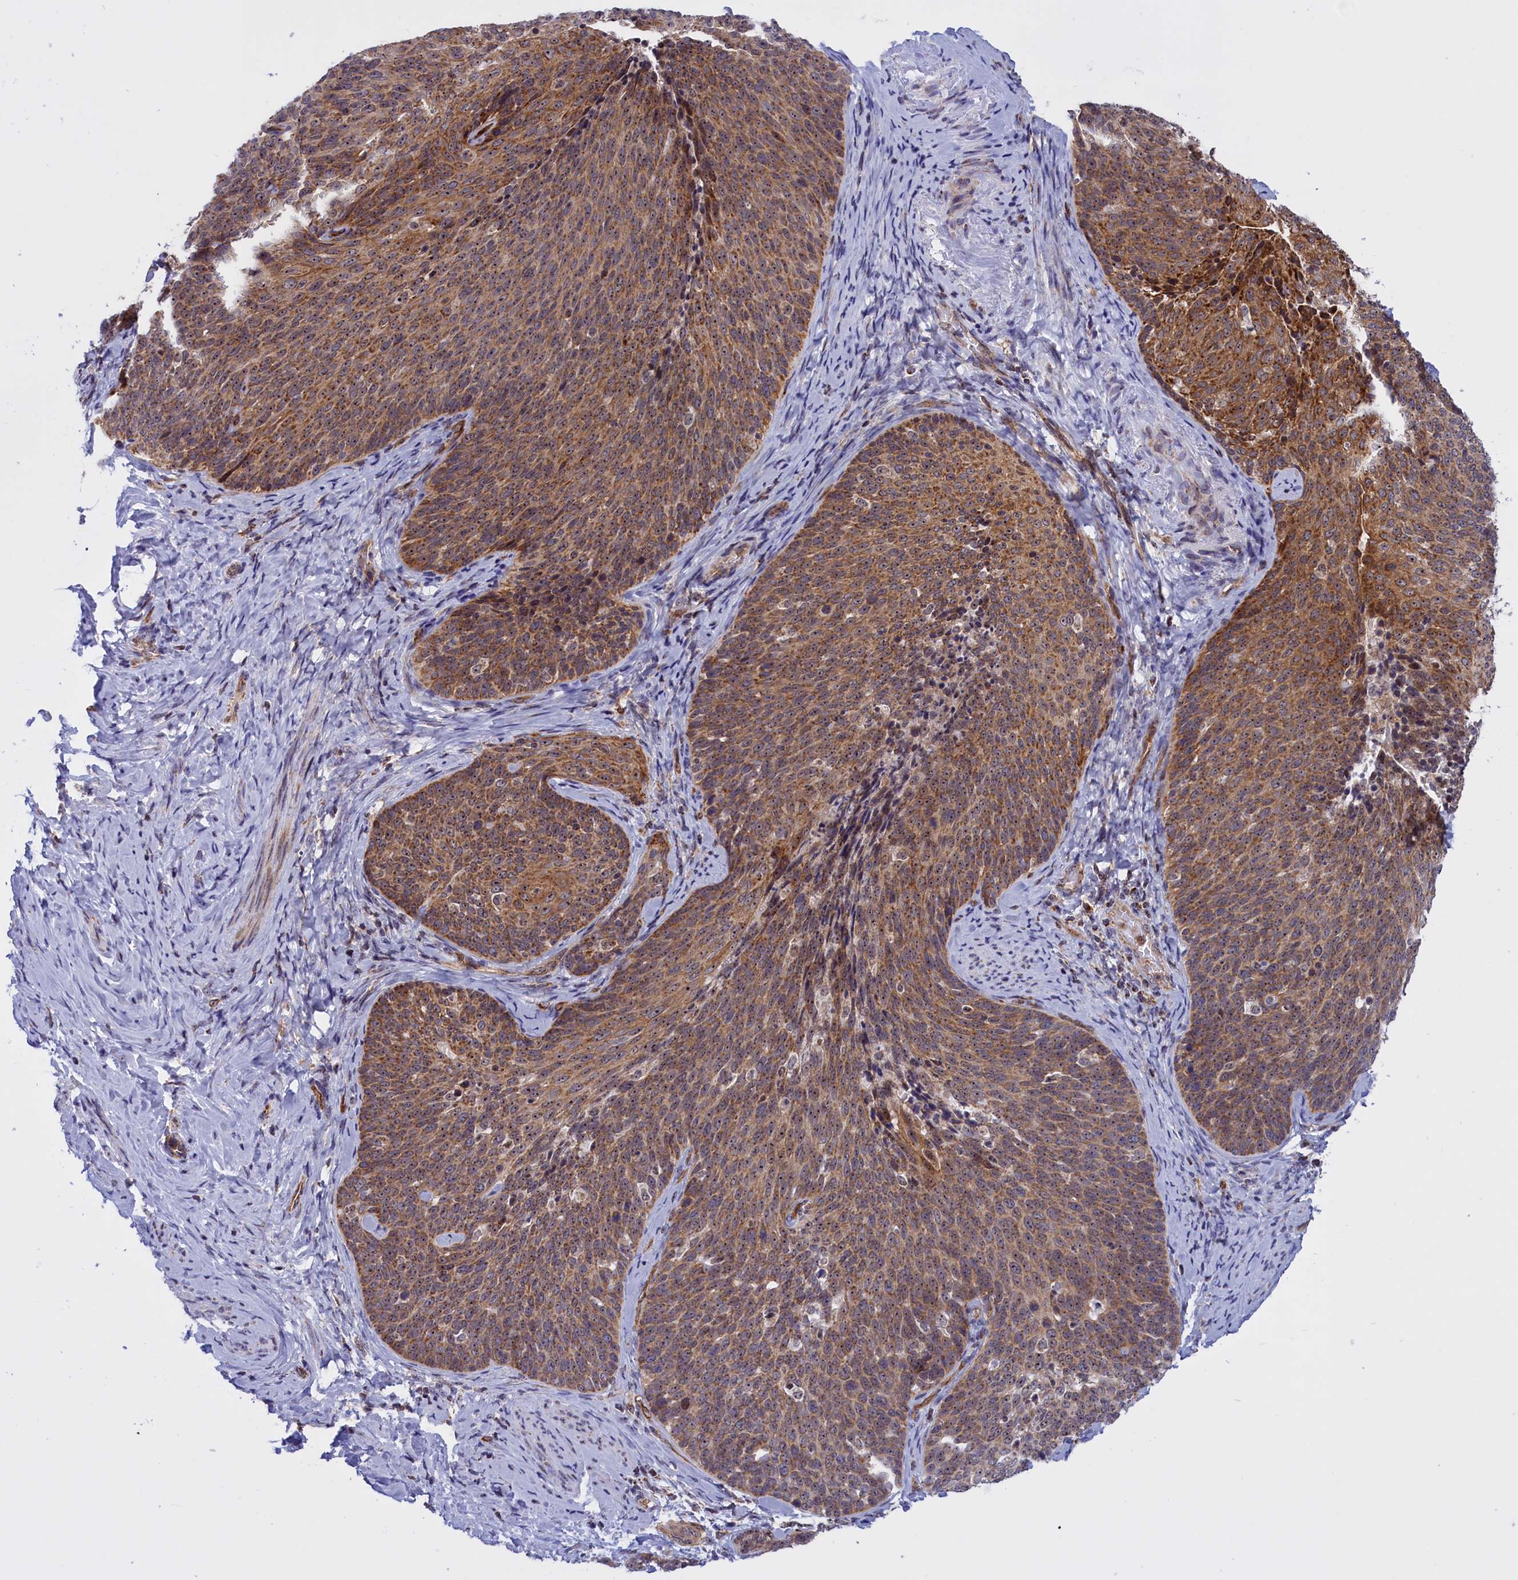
{"staining": {"intensity": "moderate", "quantity": ">75%", "location": "cytoplasmic/membranous"}, "tissue": "cervical cancer", "cell_type": "Tumor cells", "image_type": "cancer", "snomed": [{"axis": "morphology", "description": "Squamous cell carcinoma, NOS"}, {"axis": "topography", "description": "Cervix"}], "caption": "Immunohistochemical staining of cervical squamous cell carcinoma displays moderate cytoplasmic/membranous protein expression in about >75% of tumor cells.", "gene": "MPND", "patient": {"sex": "female", "age": 50}}